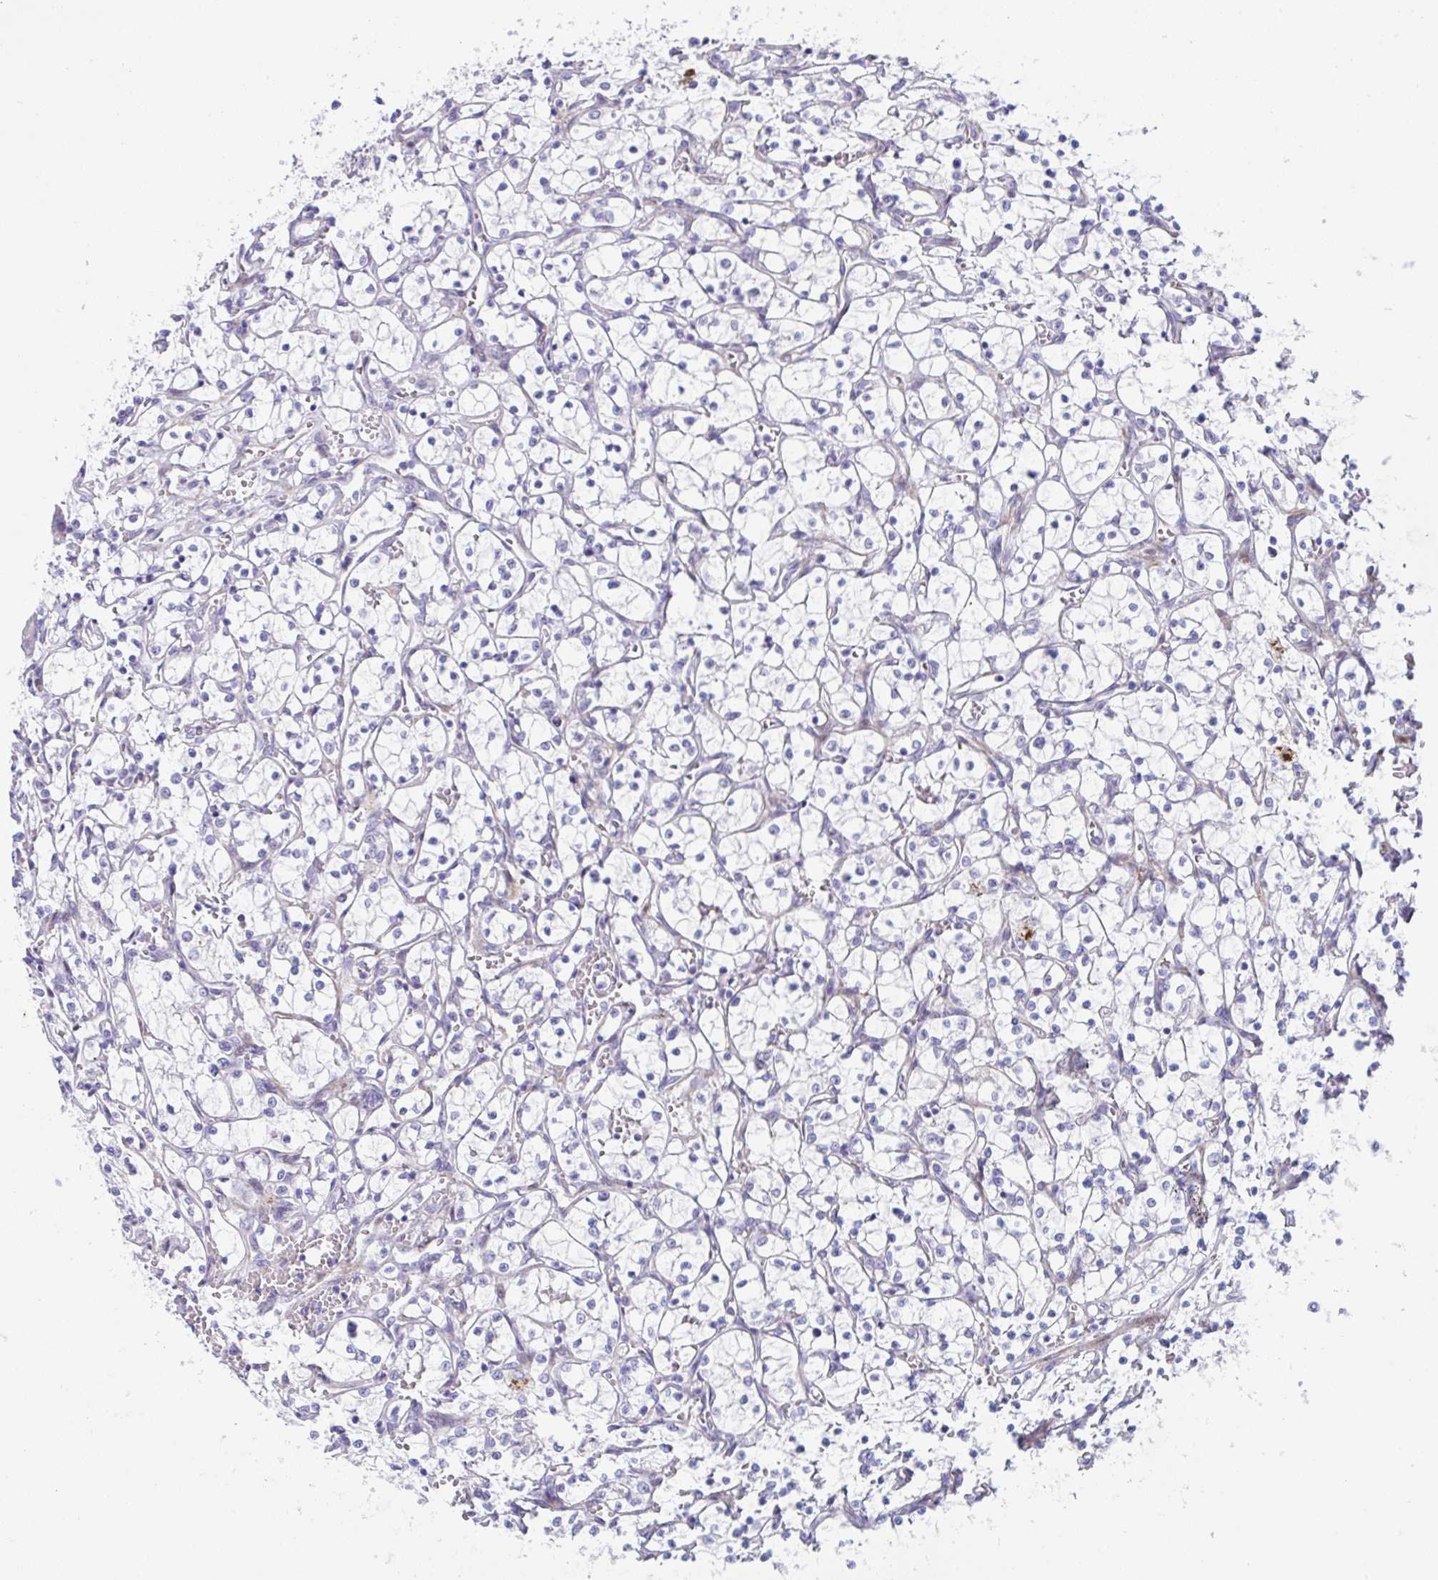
{"staining": {"intensity": "negative", "quantity": "none", "location": "none"}, "tissue": "renal cancer", "cell_type": "Tumor cells", "image_type": "cancer", "snomed": [{"axis": "morphology", "description": "Adenocarcinoma, NOS"}, {"axis": "topography", "description": "Kidney"}], "caption": "Renal adenocarcinoma stained for a protein using immunohistochemistry (IHC) exhibits no positivity tumor cells.", "gene": "ZNF713", "patient": {"sex": "female", "age": 69}}